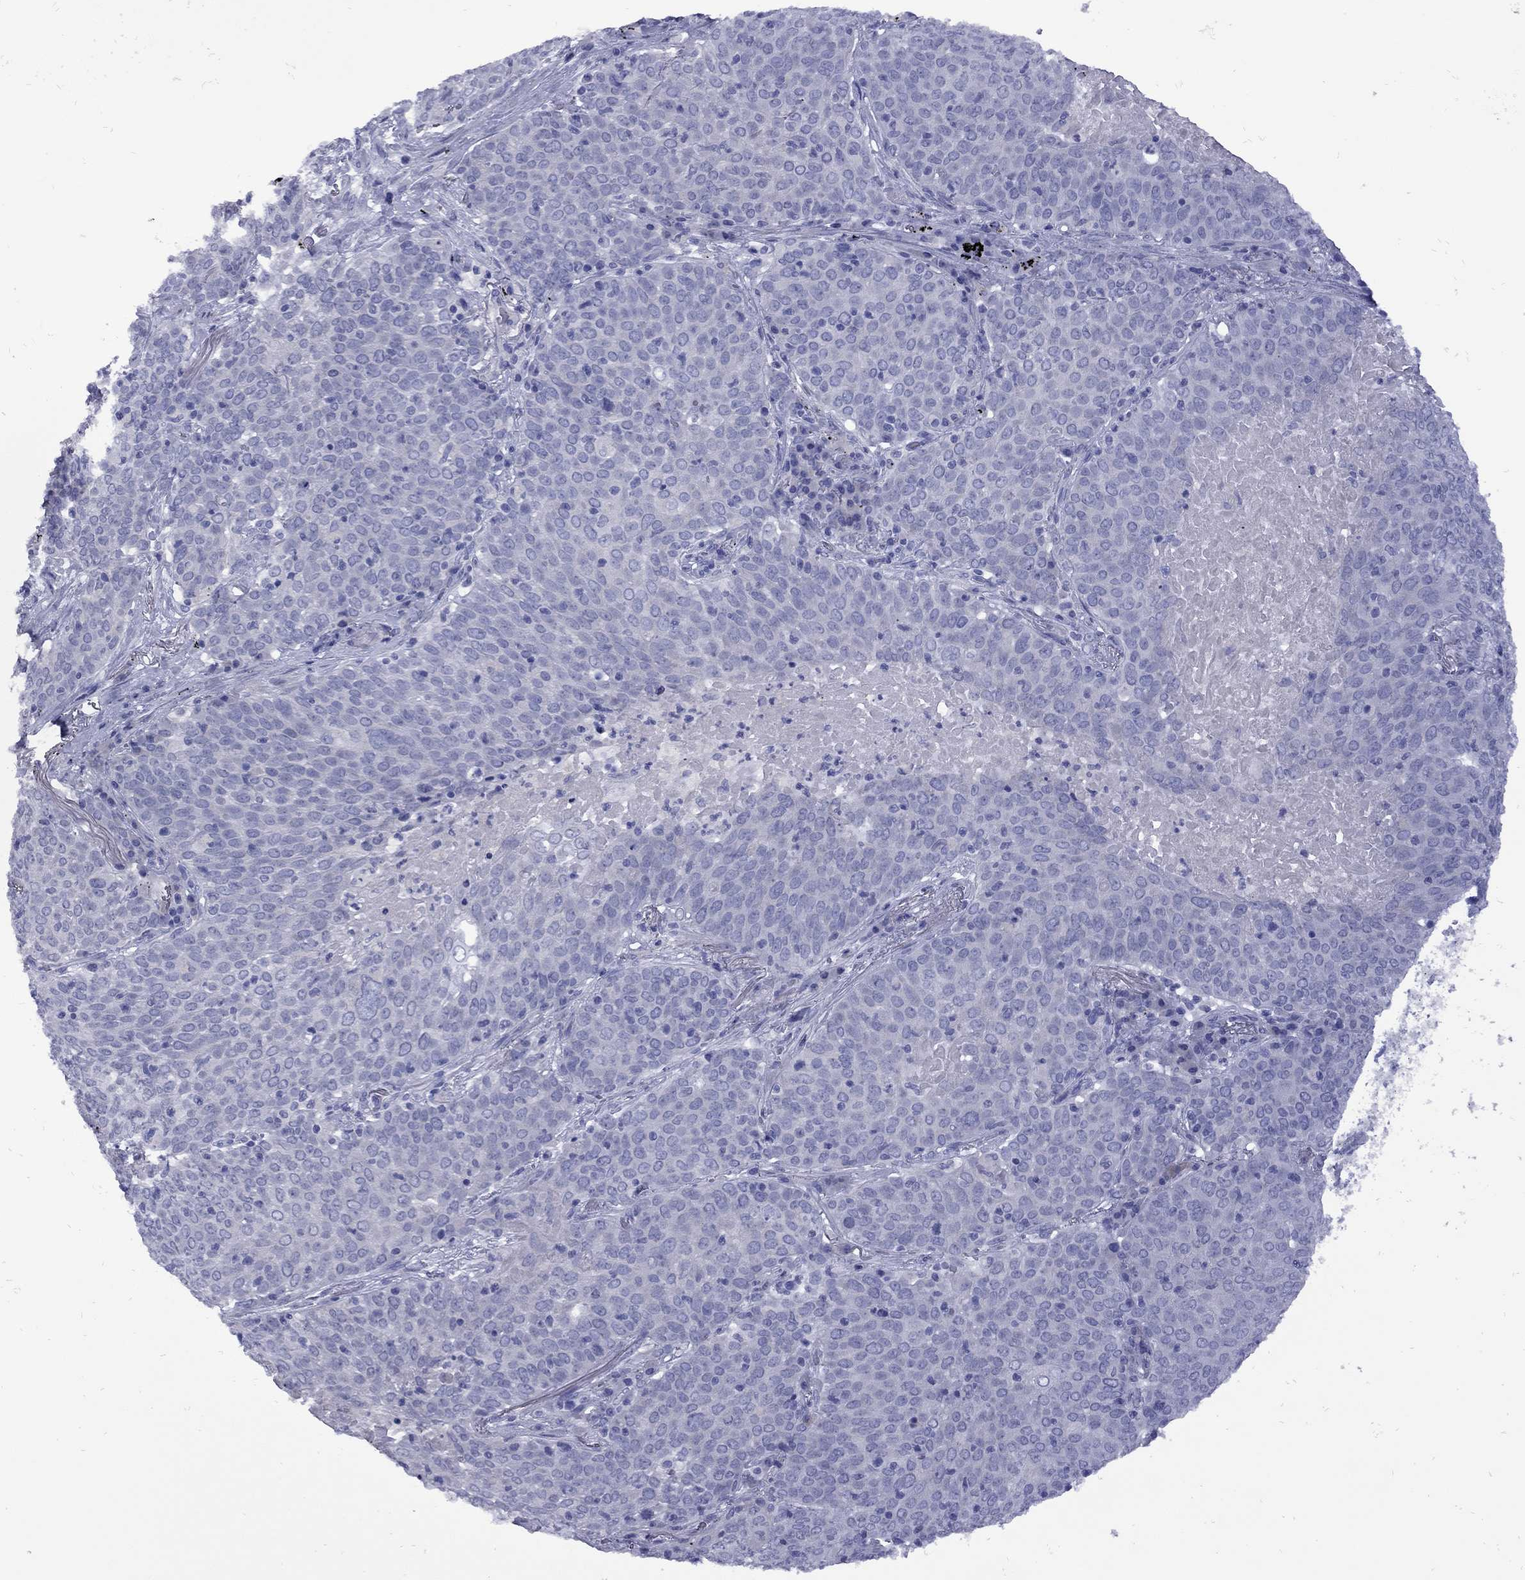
{"staining": {"intensity": "negative", "quantity": "none", "location": "none"}, "tissue": "lung cancer", "cell_type": "Tumor cells", "image_type": "cancer", "snomed": [{"axis": "morphology", "description": "Squamous cell carcinoma, NOS"}, {"axis": "topography", "description": "Lung"}], "caption": "The IHC micrograph has no significant staining in tumor cells of lung squamous cell carcinoma tissue.", "gene": "EPPIN", "patient": {"sex": "male", "age": 82}}